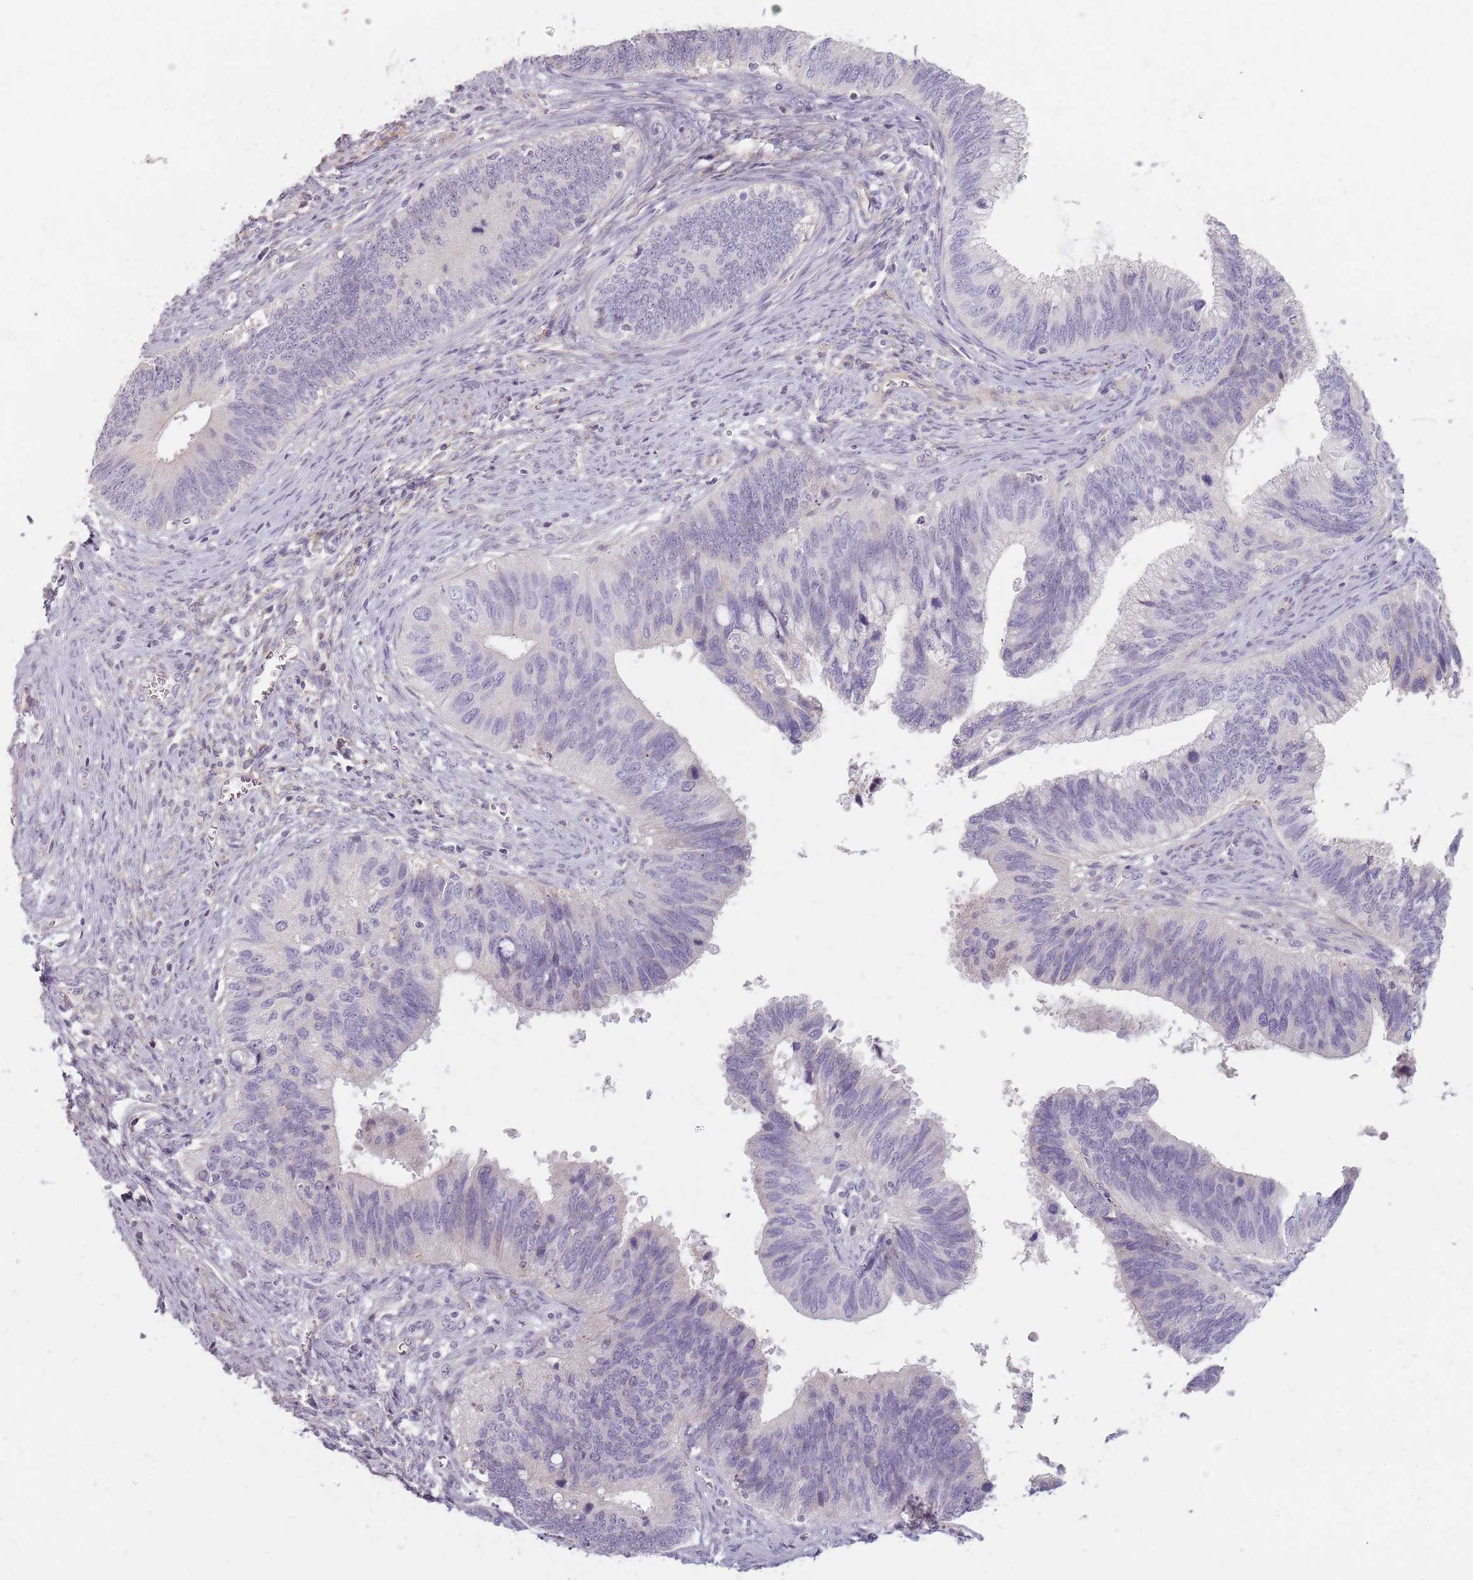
{"staining": {"intensity": "negative", "quantity": "none", "location": "none"}, "tissue": "cervical cancer", "cell_type": "Tumor cells", "image_type": "cancer", "snomed": [{"axis": "morphology", "description": "Adenocarcinoma, NOS"}, {"axis": "topography", "description": "Cervix"}], "caption": "The micrograph displays no staining of tumor cells in cervical adenocarcinoma.", "gene": "SYNGR3", "patient": {"sex": "female", "age": 42}}